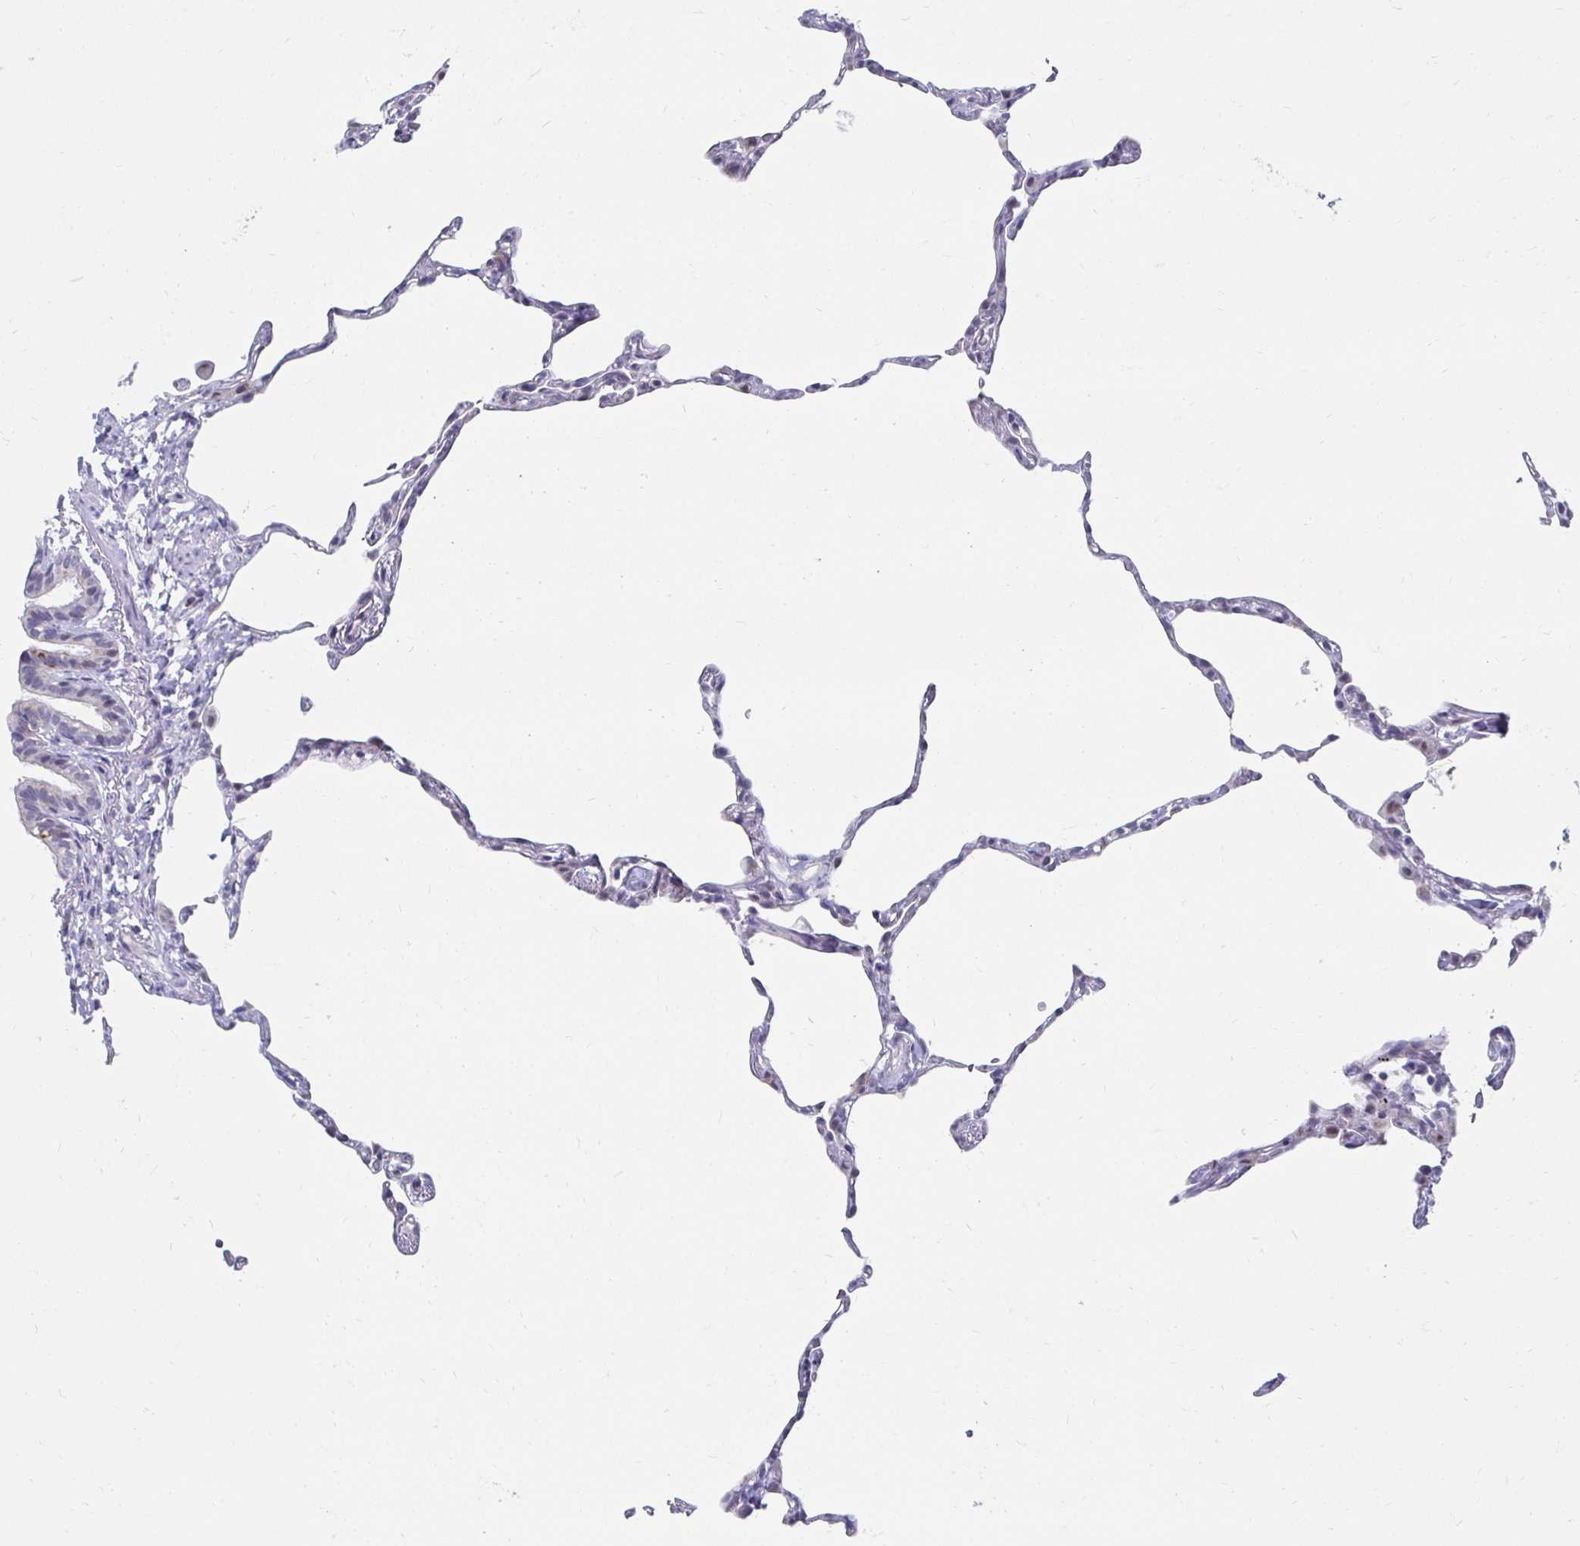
{"staining": {"intensity": "negative", "quantity": "none", "location": "none"}, "tissue": "lung", "cell_type": "Alveolar cells", "image_type": "normal", "snomed": [{"axis": "morphology", "description": "Normal tissue, NOS"}, {"axis": "topography", "description": "Lung"}], "caption": "High magnification brightfield microscopy of unremarkable lung stained with DAB (brown) and counterstained with hematoxylin (blue): alveolar cells show no significant staining. (DAB (3,3'-diaminobenzidine) immunohistochemistry (IHC), high magnification).", "gene": "NOCT", "patient": {"sex": "female", "age": 57}}